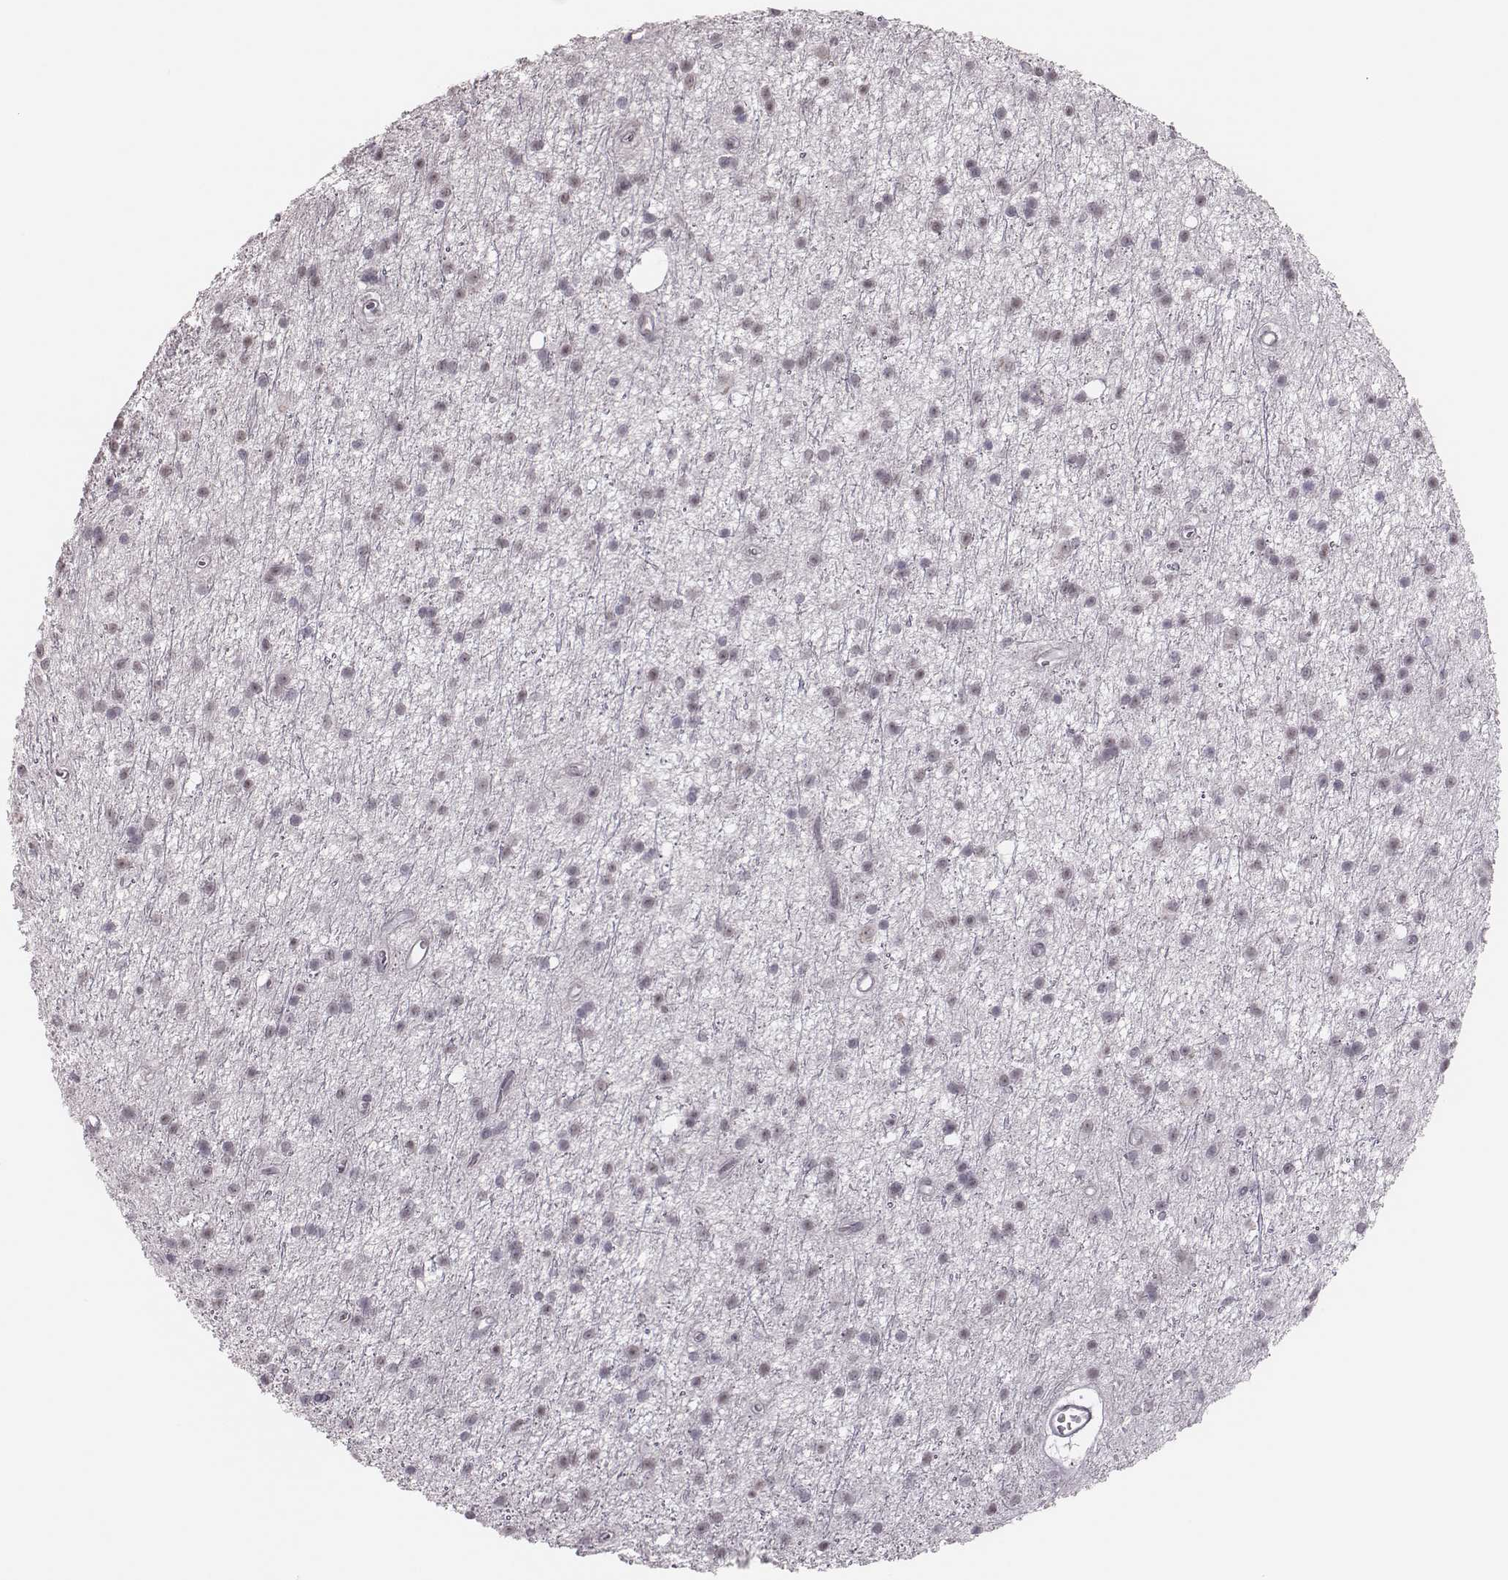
{"staining": {"intensity": "negative", "quantity": "none", "location": "none"}, "tissue": "glioma", "cell_type": "Tumor cells", "image_type": "cancer", "snomed": [{"axis": "morphology", "description": "Glioma, malignant, Low grade"}, {"axis": "topography", "description": "Brain"}], "caption": "Human malignant low-grade glioma stained for a protein using immunohistochemistry (IHC) demonstrates no expression in tumor cells.", "gene": "PBK", "patient": {"sex": "male", "age": 27}}